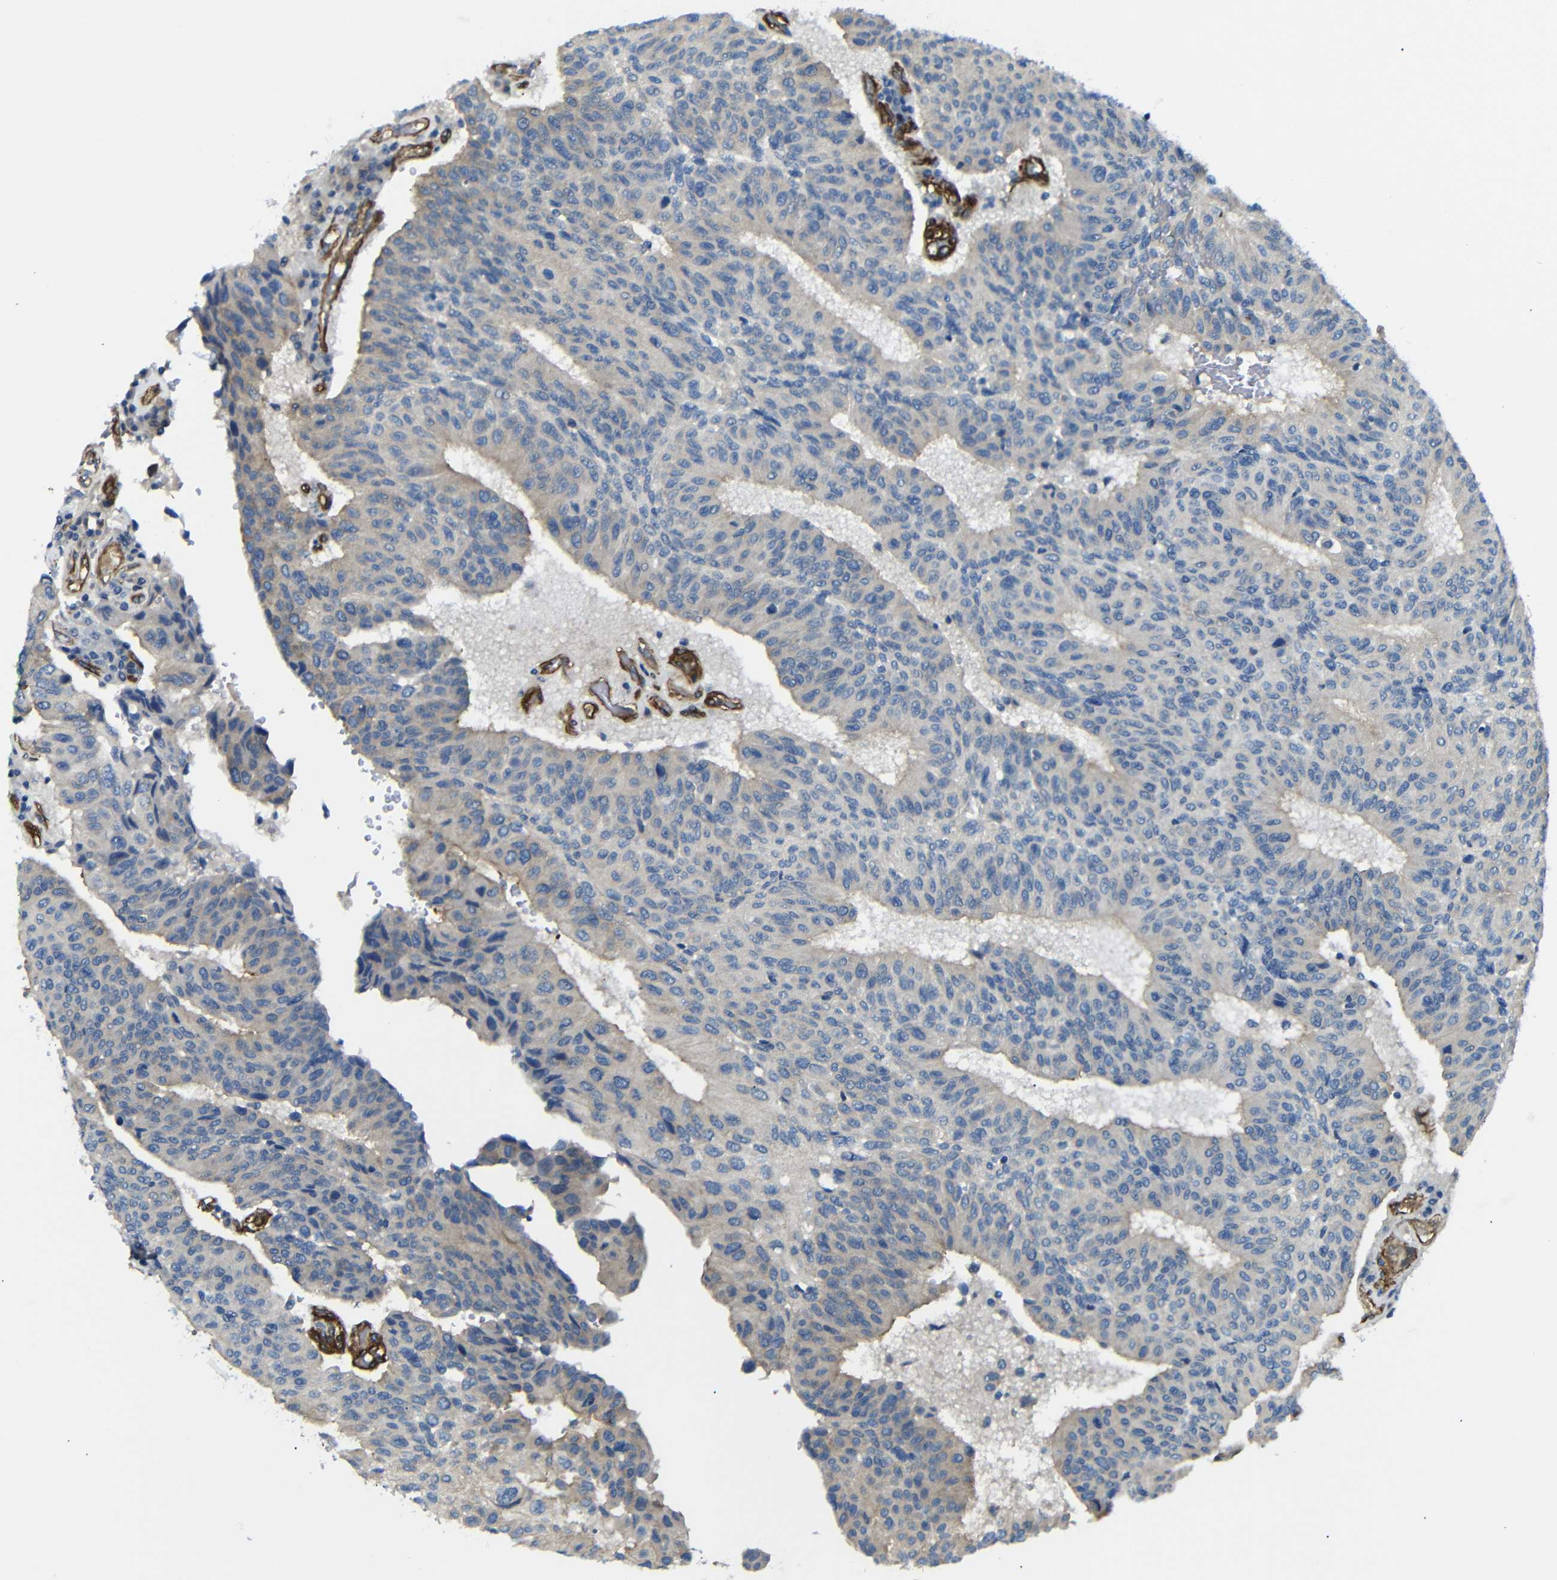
{"staining": {"intensity": "weak", "quantity": "<25%", "location": "cytoplasmic/membranous"}, "tissue": "urothelial cancer", "cell_type": "Tumor cells", "image_type": "cancer", "snomed": [{"axis": "morphology", "description": "Urothelial carcinoma, High grade"}, {"axis": "topography", "description": "Urinary bladder"}], "caption": "A high-resolution photomicrograph shows IHC staining of urothelial carcinoma (high-grade), which demonstrates no significant expression in tumor cells.", "gene": "MYO1B", "patient": {"sex": "male", "age": 66}}